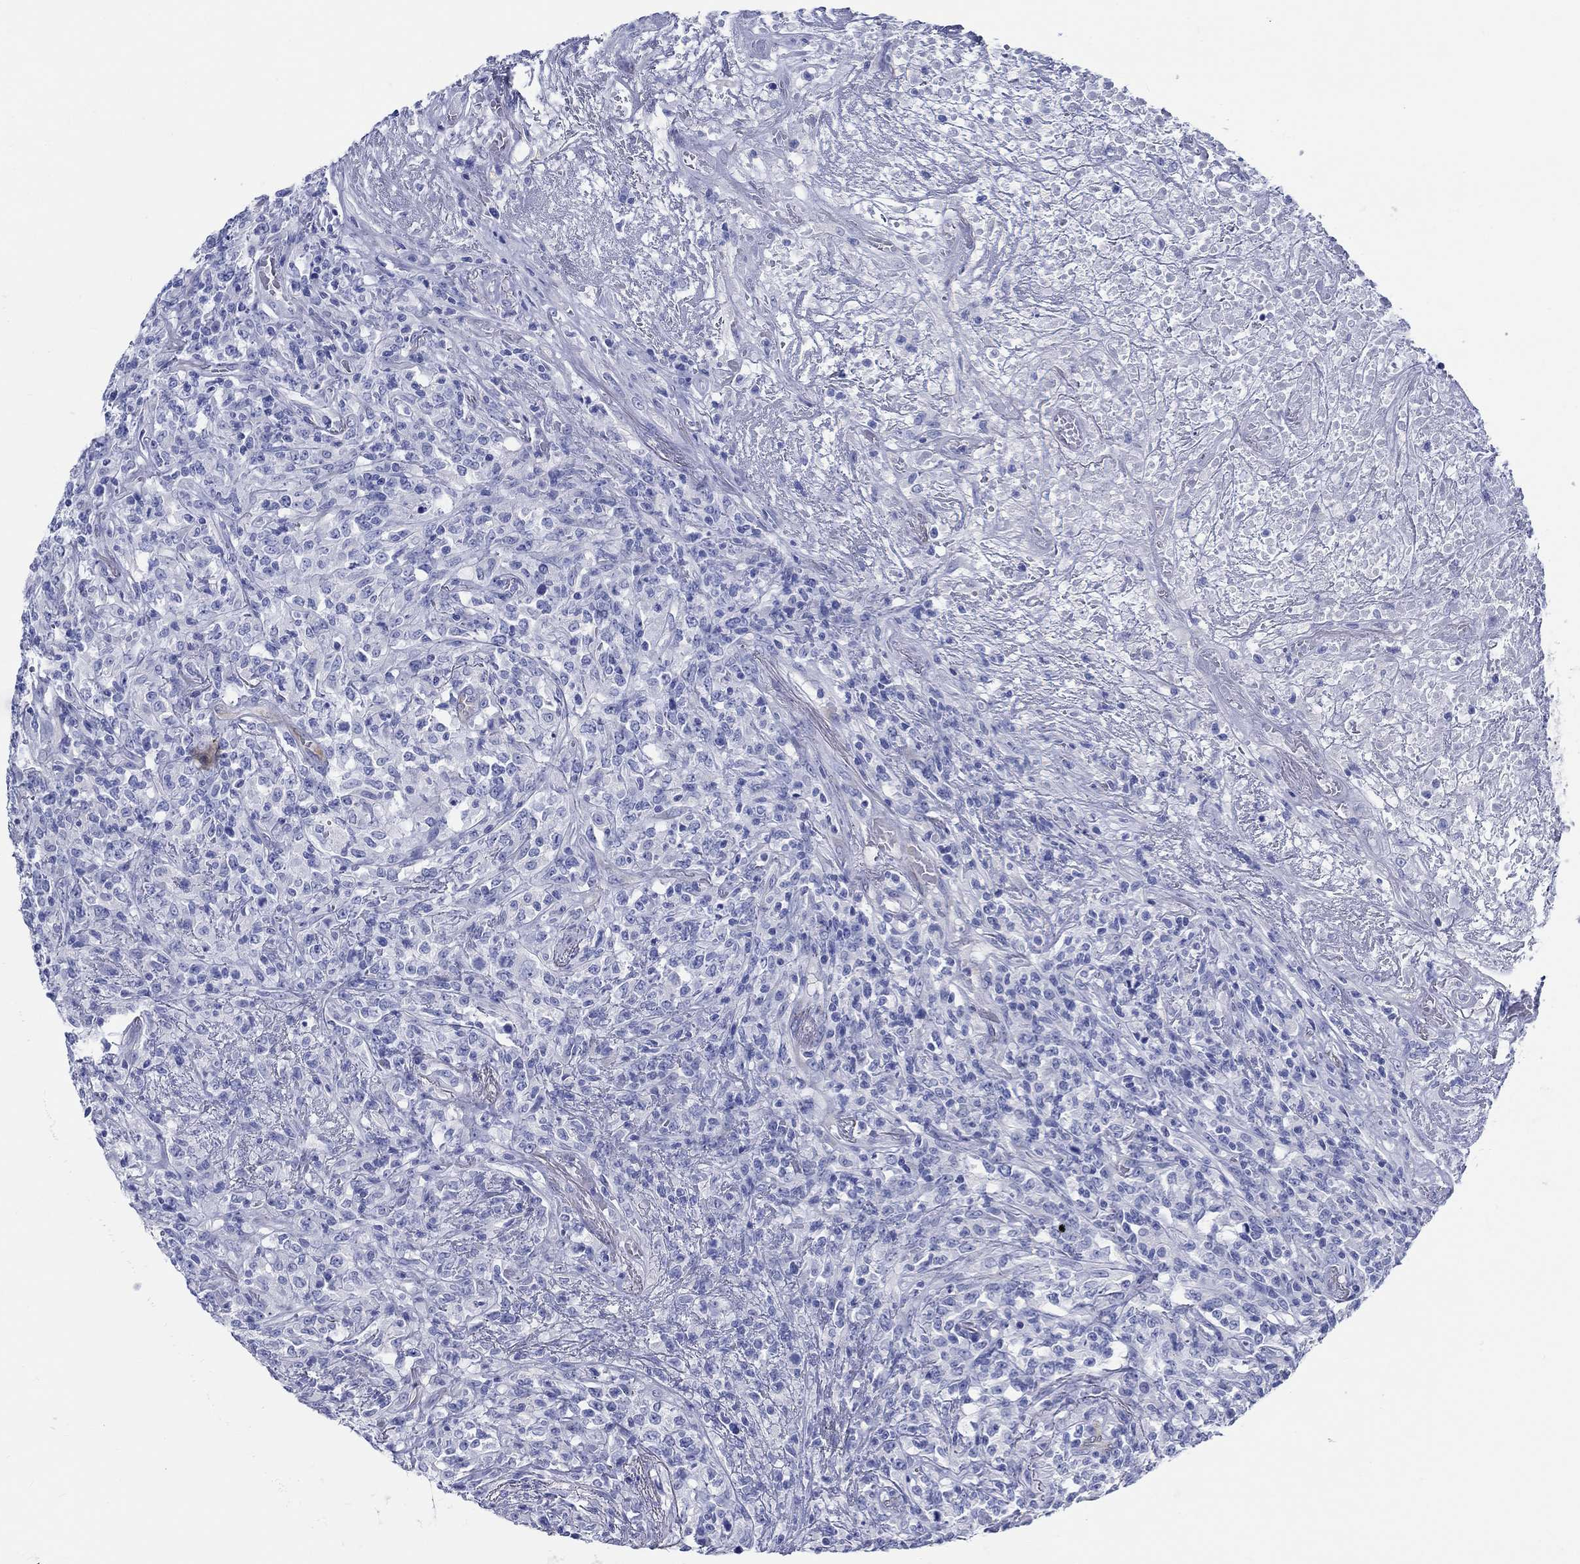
{"staining": {"intensity": "negative", "quantity": "none", "location": "none"}, "tissue": "lymphoma", "cell_type": "Tumor cells", "image_type": "cancer", "snomed": [{"axis": "morphology", "description": "Malignant lymphoma, non-Hodgkin's type, High grade"}, {"axis": "topography", "description": "Lung"}], "caption": "Micrograph shows no significant protein positivity in tumor cells of malignant lymphoma, non-Hodgkin's type (high-grade). The staining is performed using DAB (3,3'-diaminobenzidine) brown chromogen with nuclei counter-stained in using hematoxylin.", "gene": "RD3L", "patient": {"sex": "male", "age": 79}}